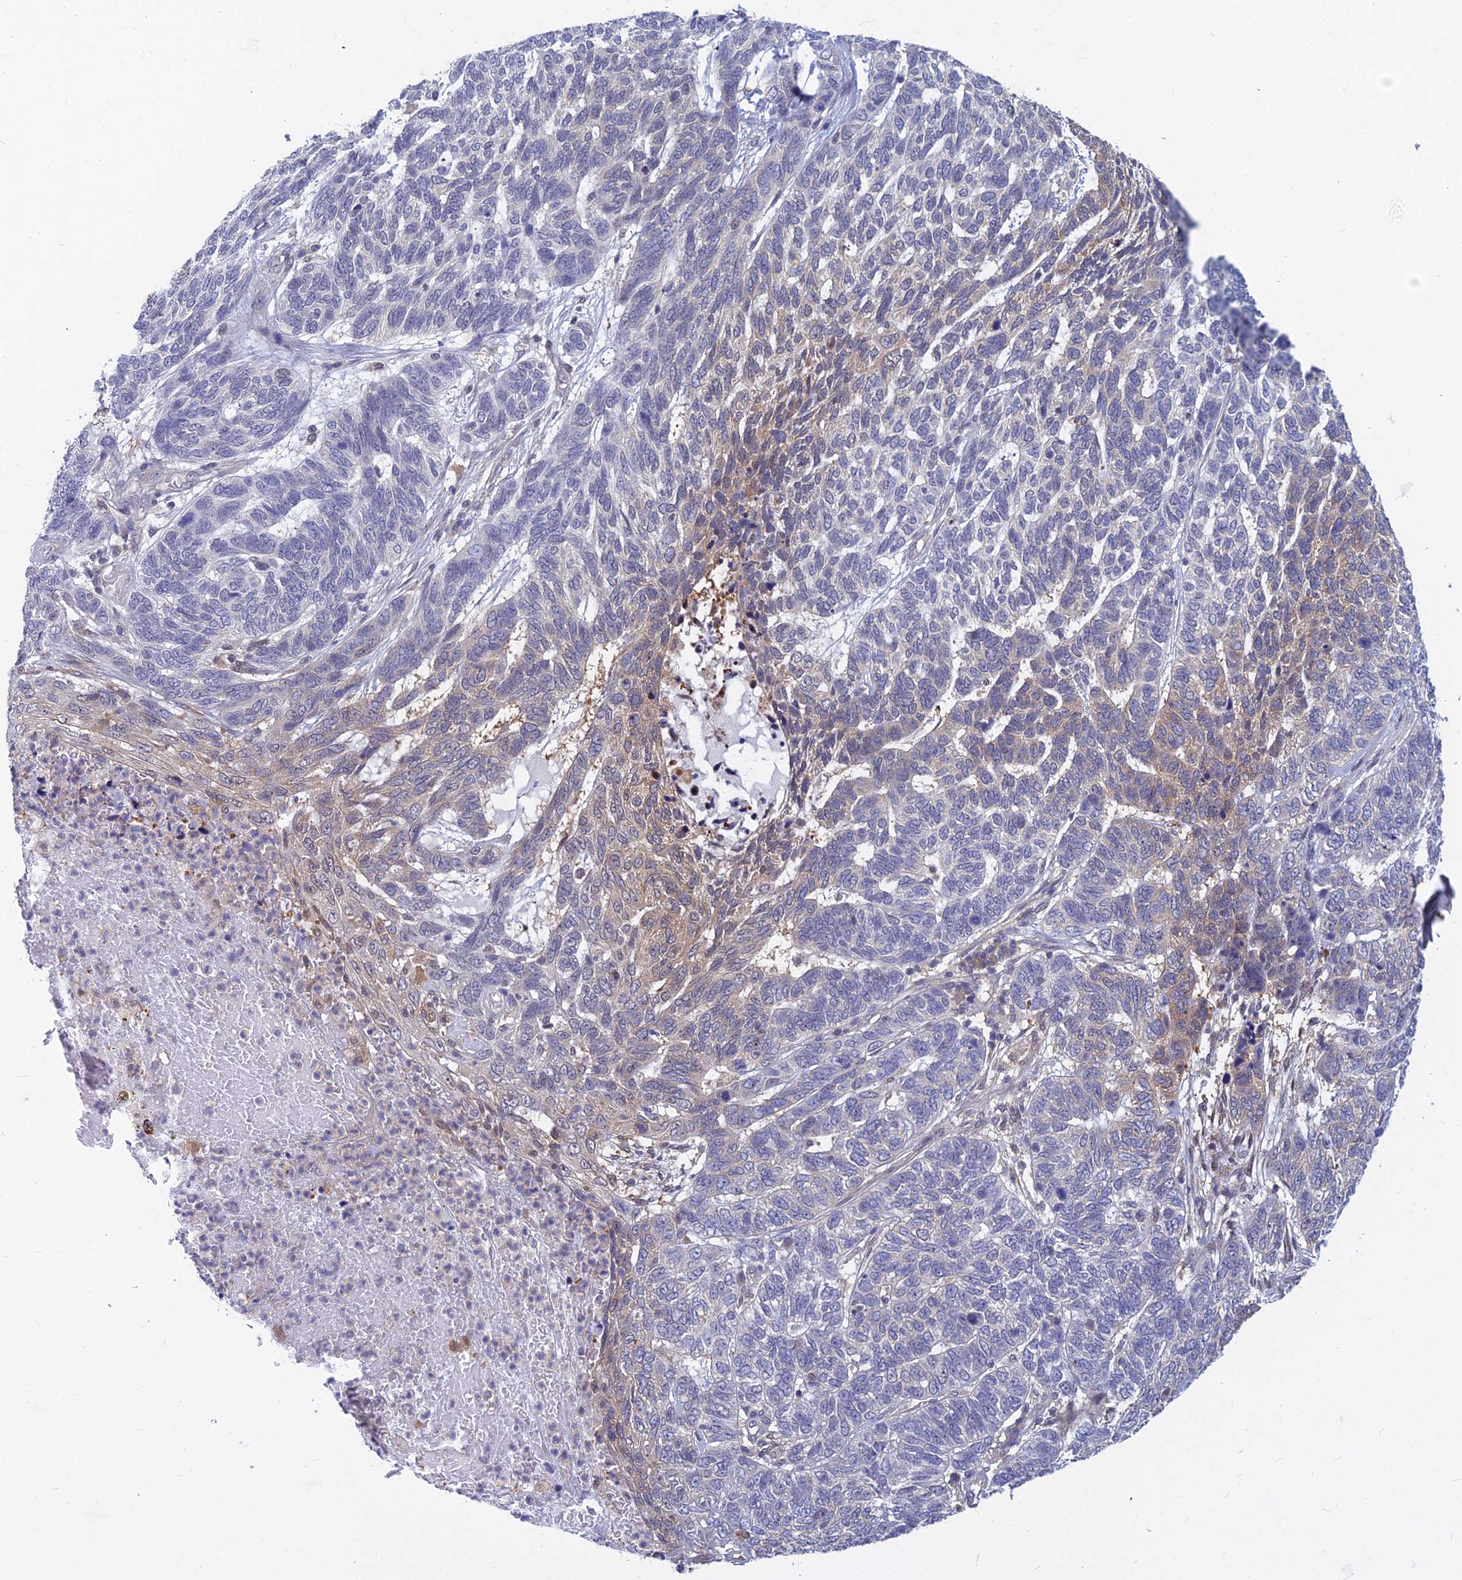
{"staining": {"intensity": "weak", "quantity": "<25%", "location": "cytoplasmic/membranous"}, "tissue": "skin cancer", "cell_type": "Tumor cells", "image_type": "cancer", "snomed": [{"axis": "morphology", "description": "Basal cell carcinoma"}, {"axis": "topography", "description": "Skin"}], "caption": "Basal cell carcinoma (skin) was stained to show a protein in brown. There is no significant positivity in tumor cells.", "gene": "B3GALT4", "patient": {"sex": "female", "age": 65}}